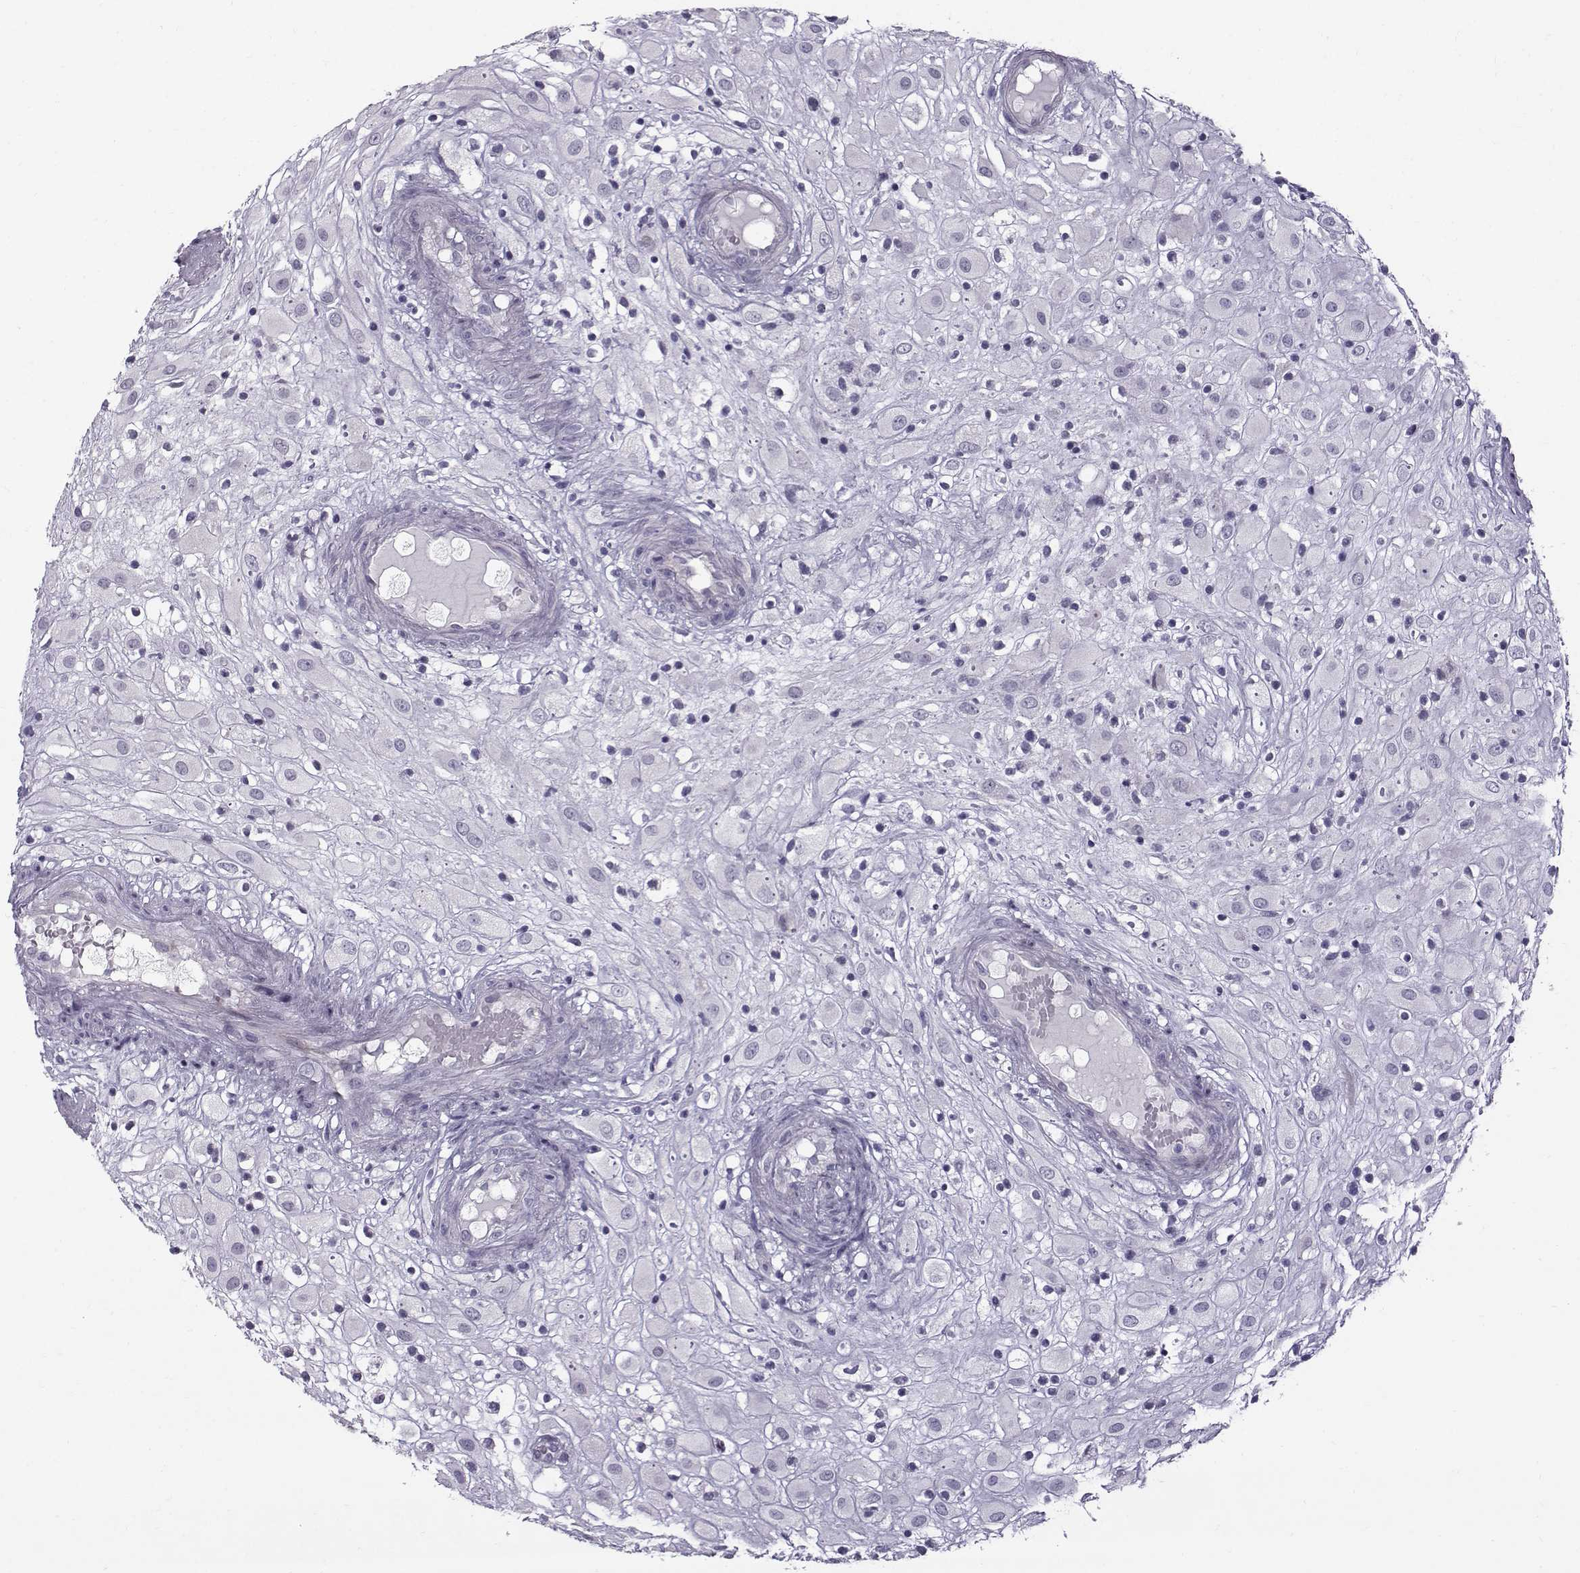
{"staining": {"intensity": "negative", "quantity": "none", "location": "none"}, "tissue": "placenta", "cell_type": "Decidual cells", "image_type": "normal", "snomed": [{"axis": "morphology", "description": "Normal tissue, NOS"}, {"axis": "topography", "description": "Placenta"}], "caption": "A photomicrograph of placenta stained for a protein exhibits no brown staining in decidual cells. (DAB (3,3'-diaminobenzidine) immunohistochemistry (IHC) visualized using brightfield microscopy, high magnification).", "gene": "DMRT3", "patient": {"sex": "female", "age": 24}}